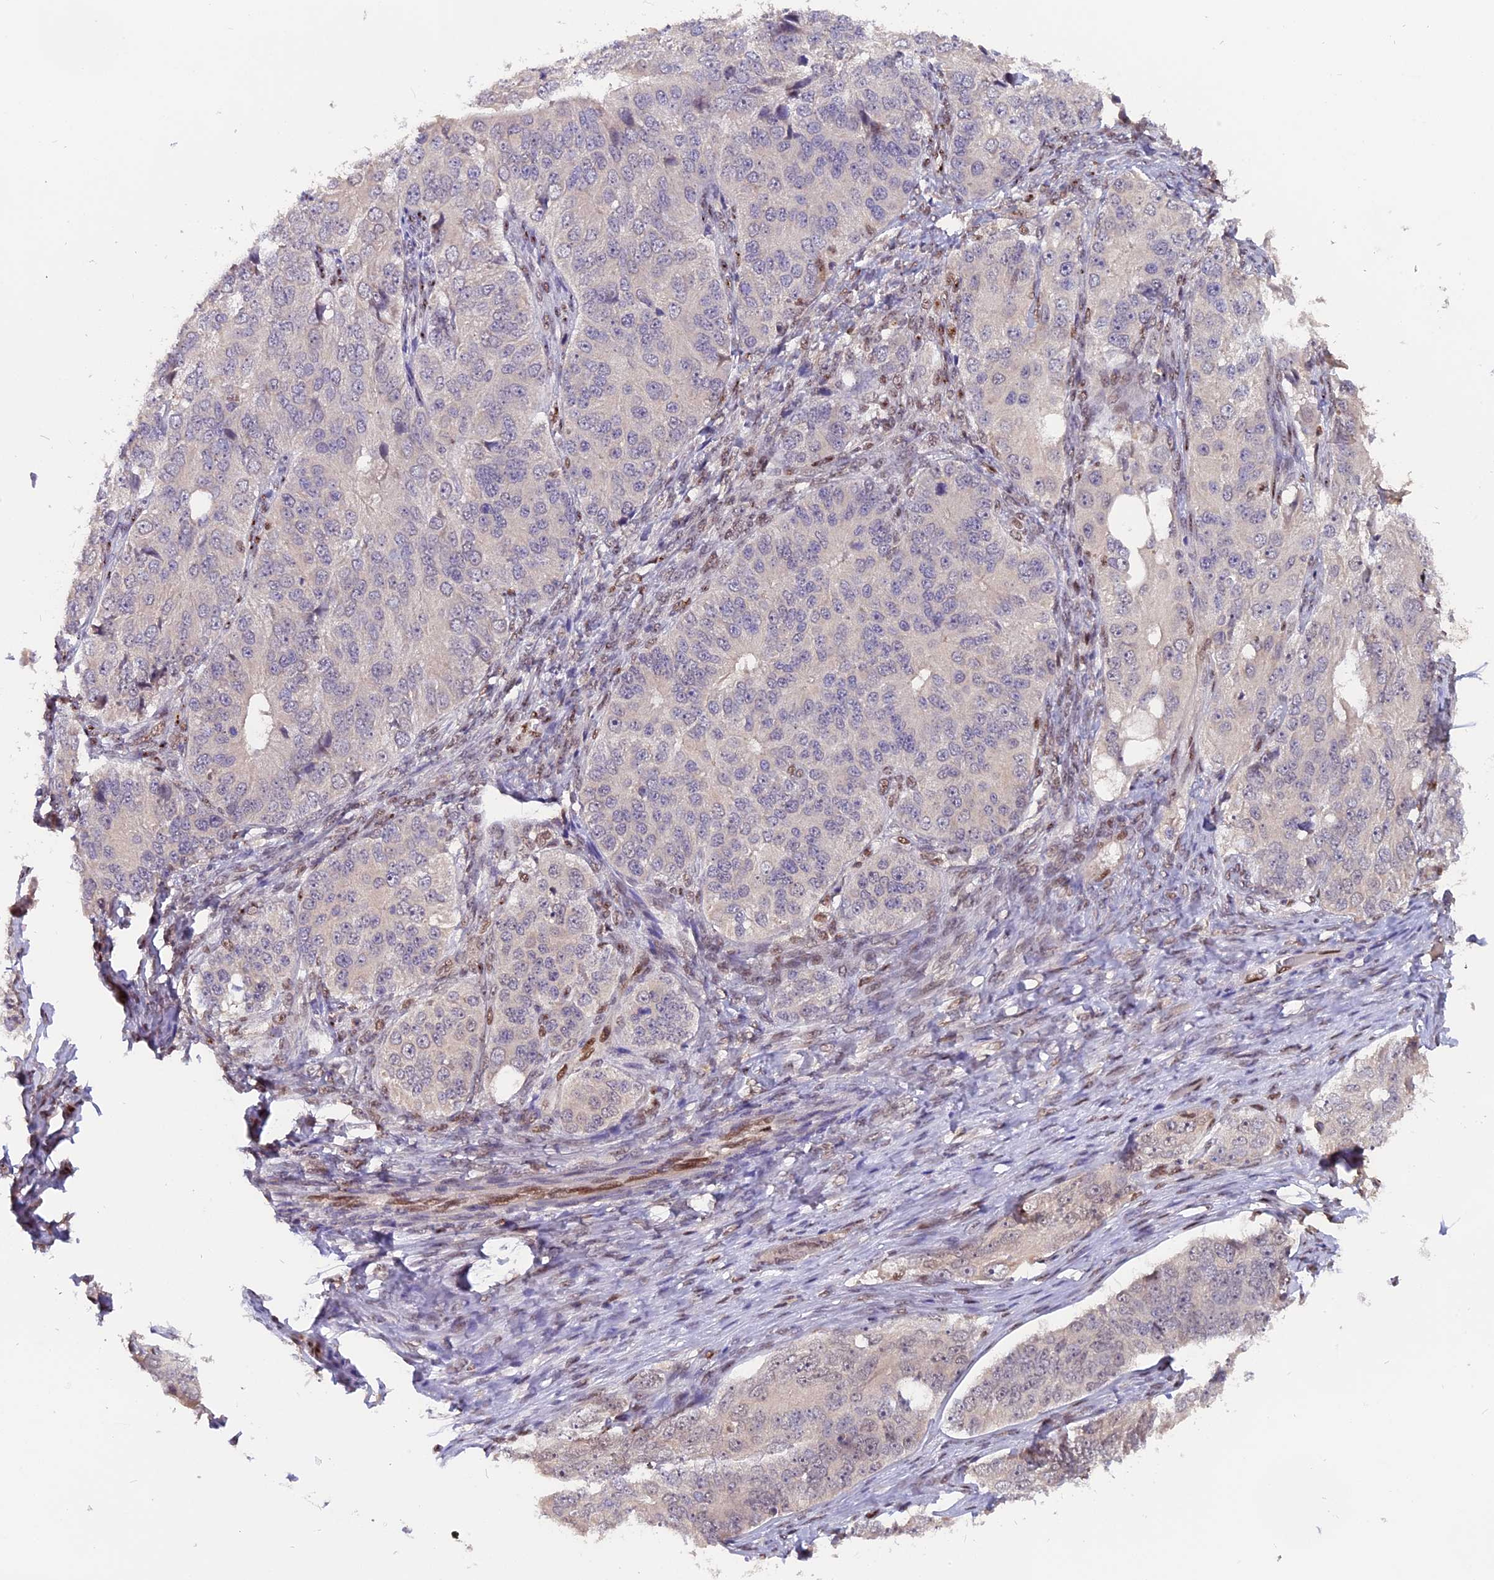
{"staining": {"intensity": "weak", "quantity": "<25%", "location": "nuclear"}, "tissue": "ovarian cancer", "cell_type": "Tumor cells", "image_type": "cancer", "snomed": [{"axis": "morphology", "description": "Carcinoma, endometroid"}, {"axis": "topography", "description": "Ovary"}], "caption": "This is an immunohistochemistry photomicrograph of endometroid carcinoma (ovarian). There is no positivity in tumor cells.", "gene": "FAM118B", "patient": {"sex": "female", "age": 51}}